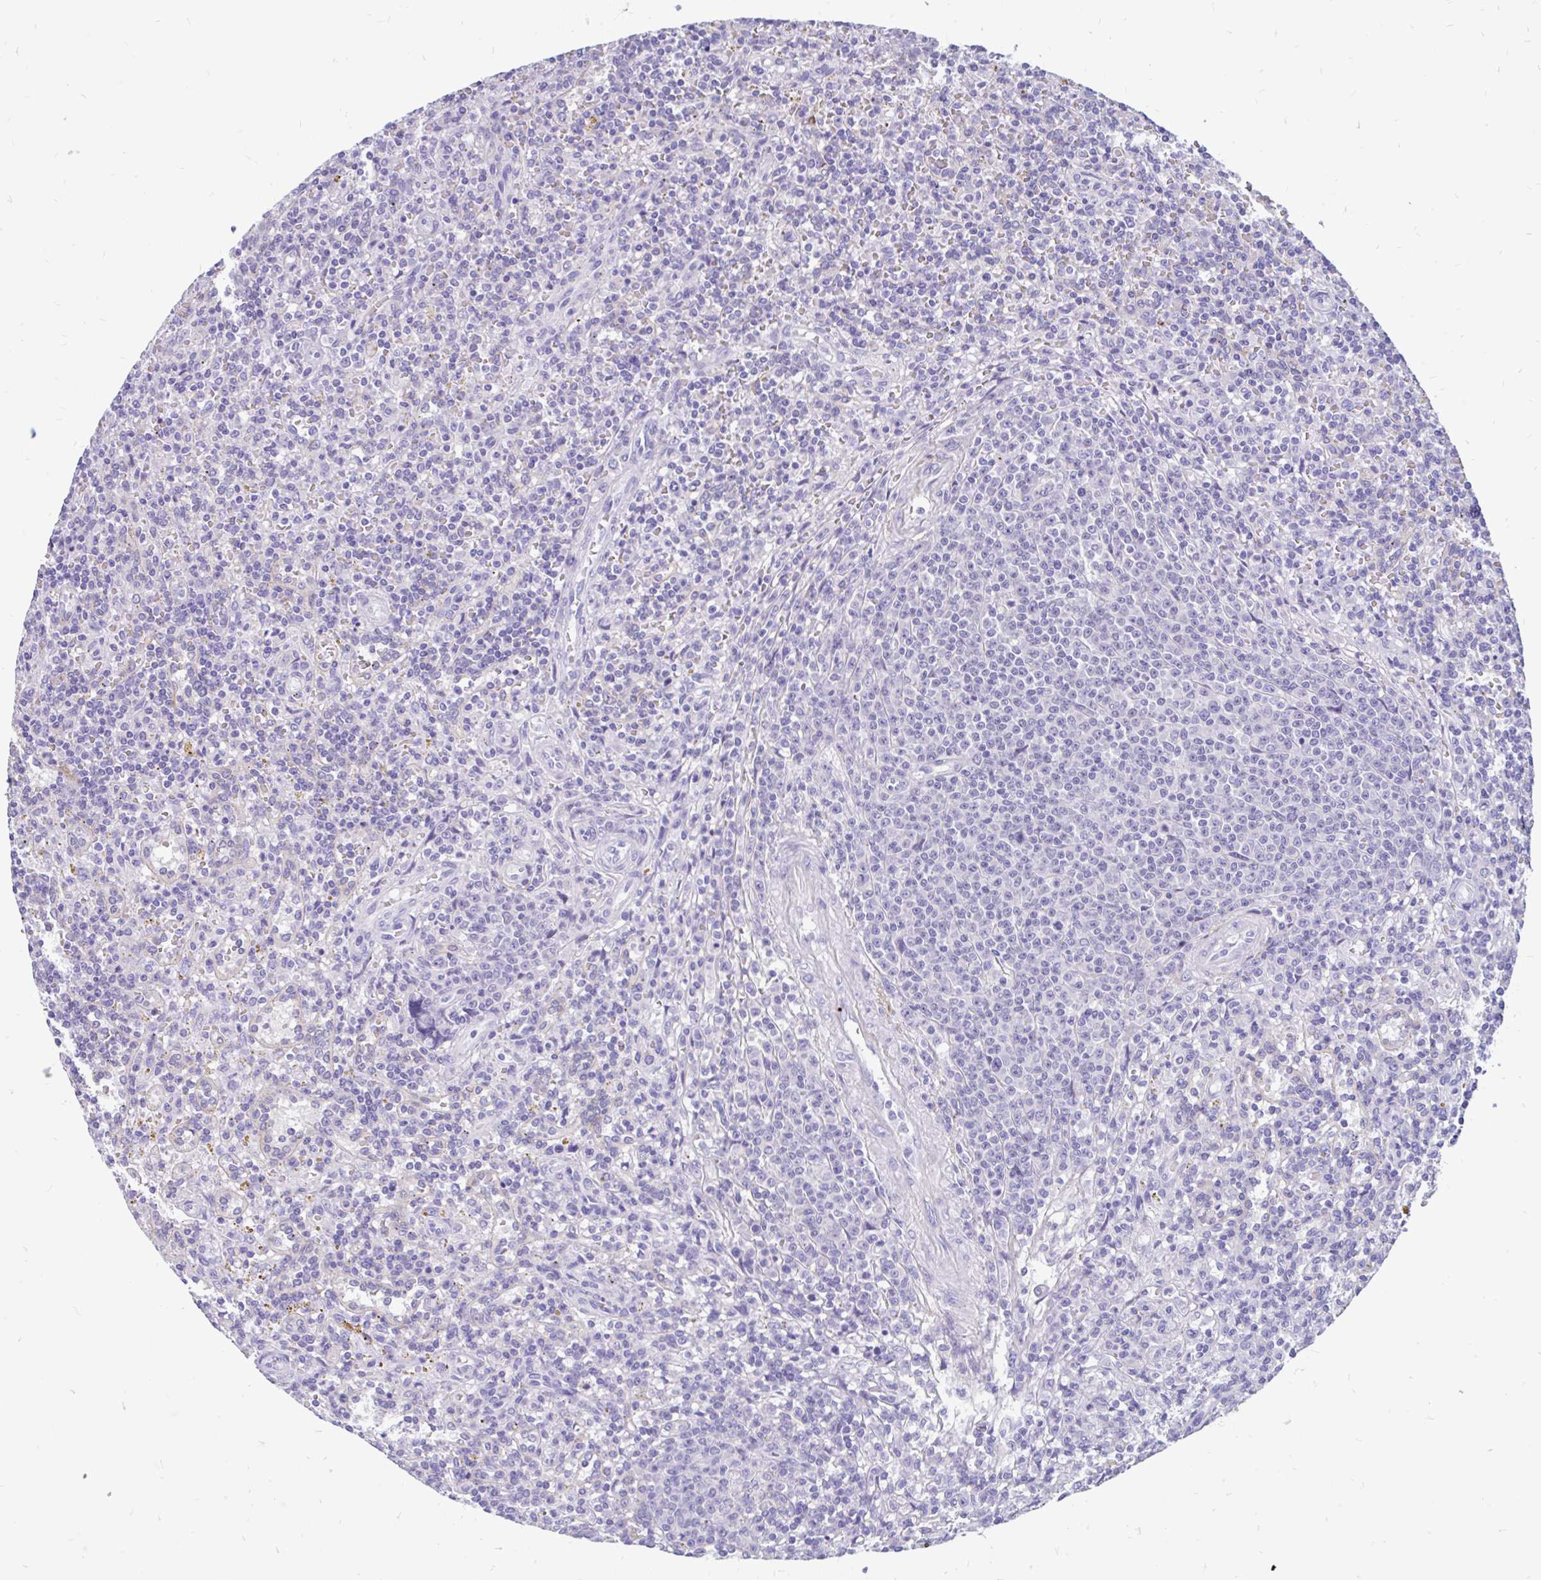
{"staining": {"intensity": "negative", "quantity": "none", "location": "none"}, "tissue": "lymphoma", "cell_type": "Tumor cells", "image_type": "cancer", "snomed": [{"axis": "morphology", "description": "Malignant lymphoma, non-Hodgkin's type, Low grade"}, {"axis": "topography", "description": "Spleen"}], "caption": "Tumor cells are negative for brown protein staining in low-grade malignant lymphoma, non-Hodgkin's type.", "gene": "KIAA2013", "patient": {"sex": "male", "age": 67}}